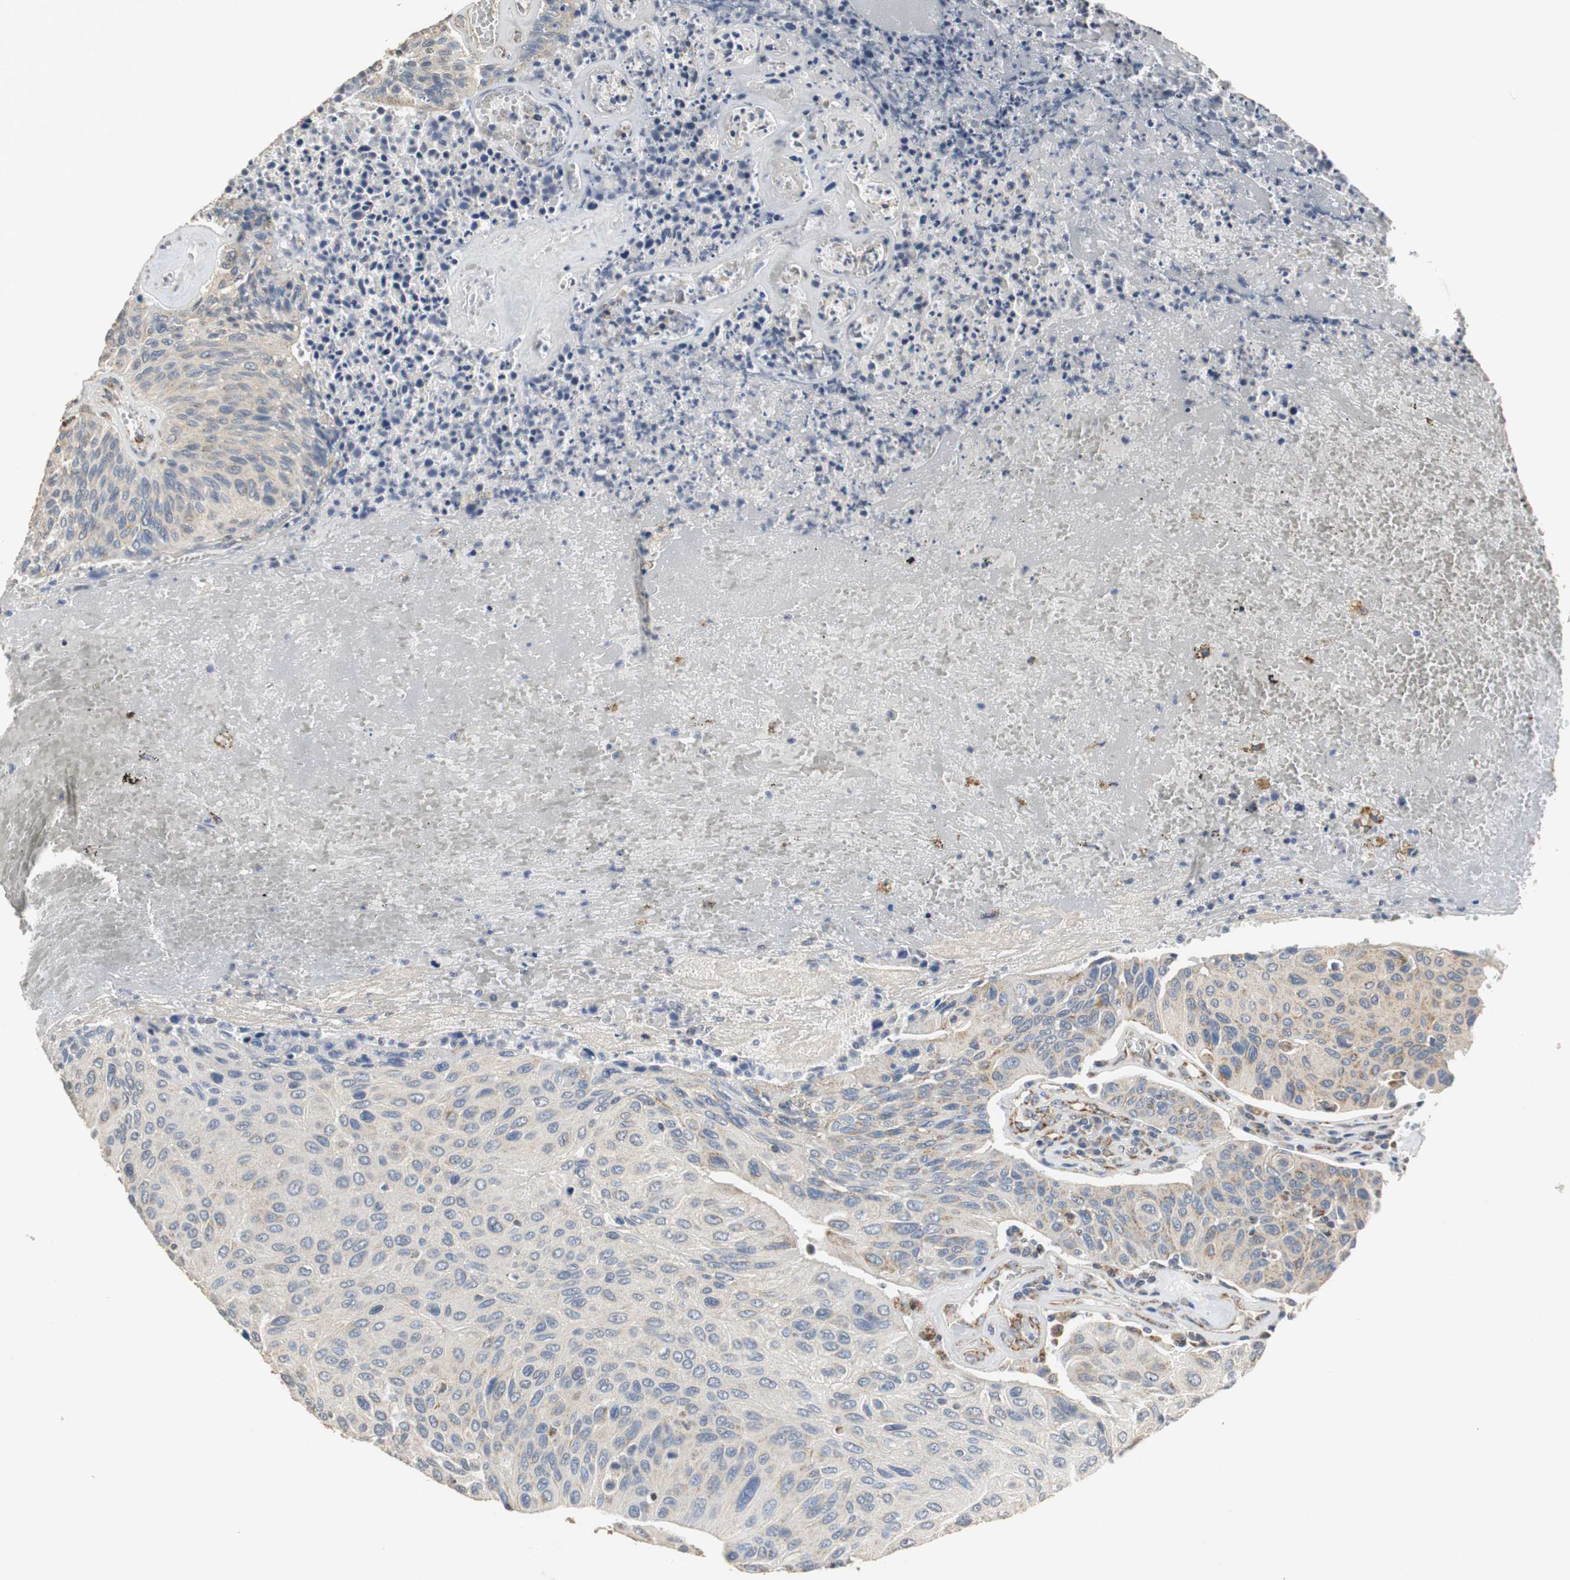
{"staining": {"intensity": "weak", "quantity": "<25%", "location": "cytoplasmic/membranous"}, "tissue": "urothelial cancer", "cell_type": "Tumor cells", "image_type": "cancer", "snomed": [{"axis": "morphology", "description": "Urothelial carcinoma, High grade"}, {"axis": "topography", "description": "Urinary bladder"}], "caption": "Immunohistochemical staining of urothelial cancer exhibits no significant positivity in tumor cells. The staining is performed using DAB (3,3'-diaminobenzidine) brown chromogen with nuclei counter-stained in using hematoxylin.", "gene": "HMGCL", "patient": {"sex": "male", "age": 66}}